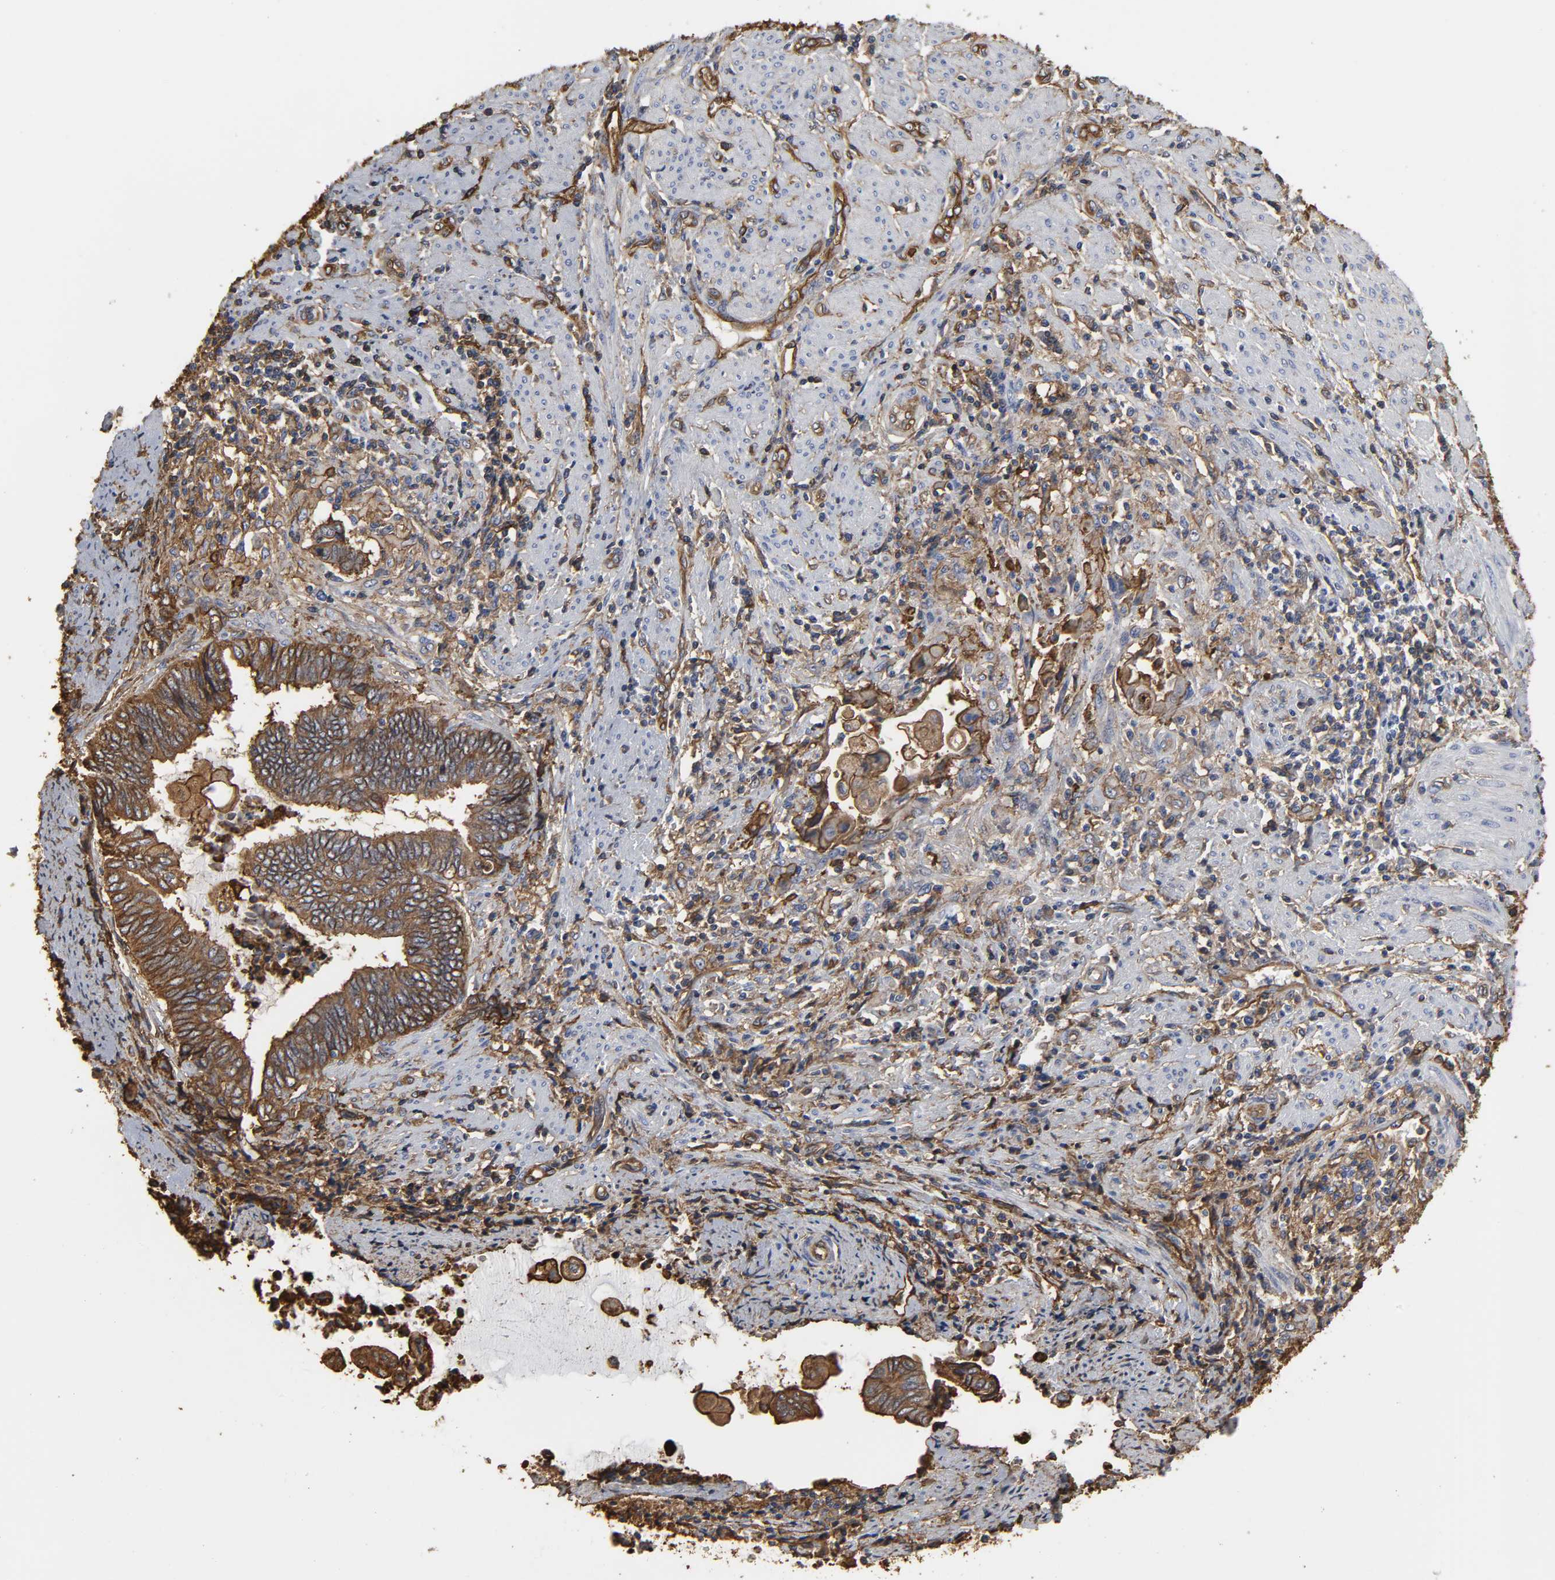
{"staining": {"intensity": "strong", "quantity": ">75%", "location": "cytoplasmic/membranous"}, "tissue": "endometrial cancer", "cell_type": "Tumor cells", "image_type": "cancer", "snomed": [{"axis": "morphology", "description": "Adenocarcinoma, NOS"}, {"axis": "topography", "description": "Uterus"}, {"axis": "topography", "description": "Endometrium"}], "caption": "Immunohistochemistry (IHC) histopathology image of endometrial cancer stained for a protein (brown), which exhibits high levels of strong cytoplasmic/membranous positivity in approximately >75% of tumor cells.", "gene": "ANXA2", "patient": {"sex": "female", "age": 70}}